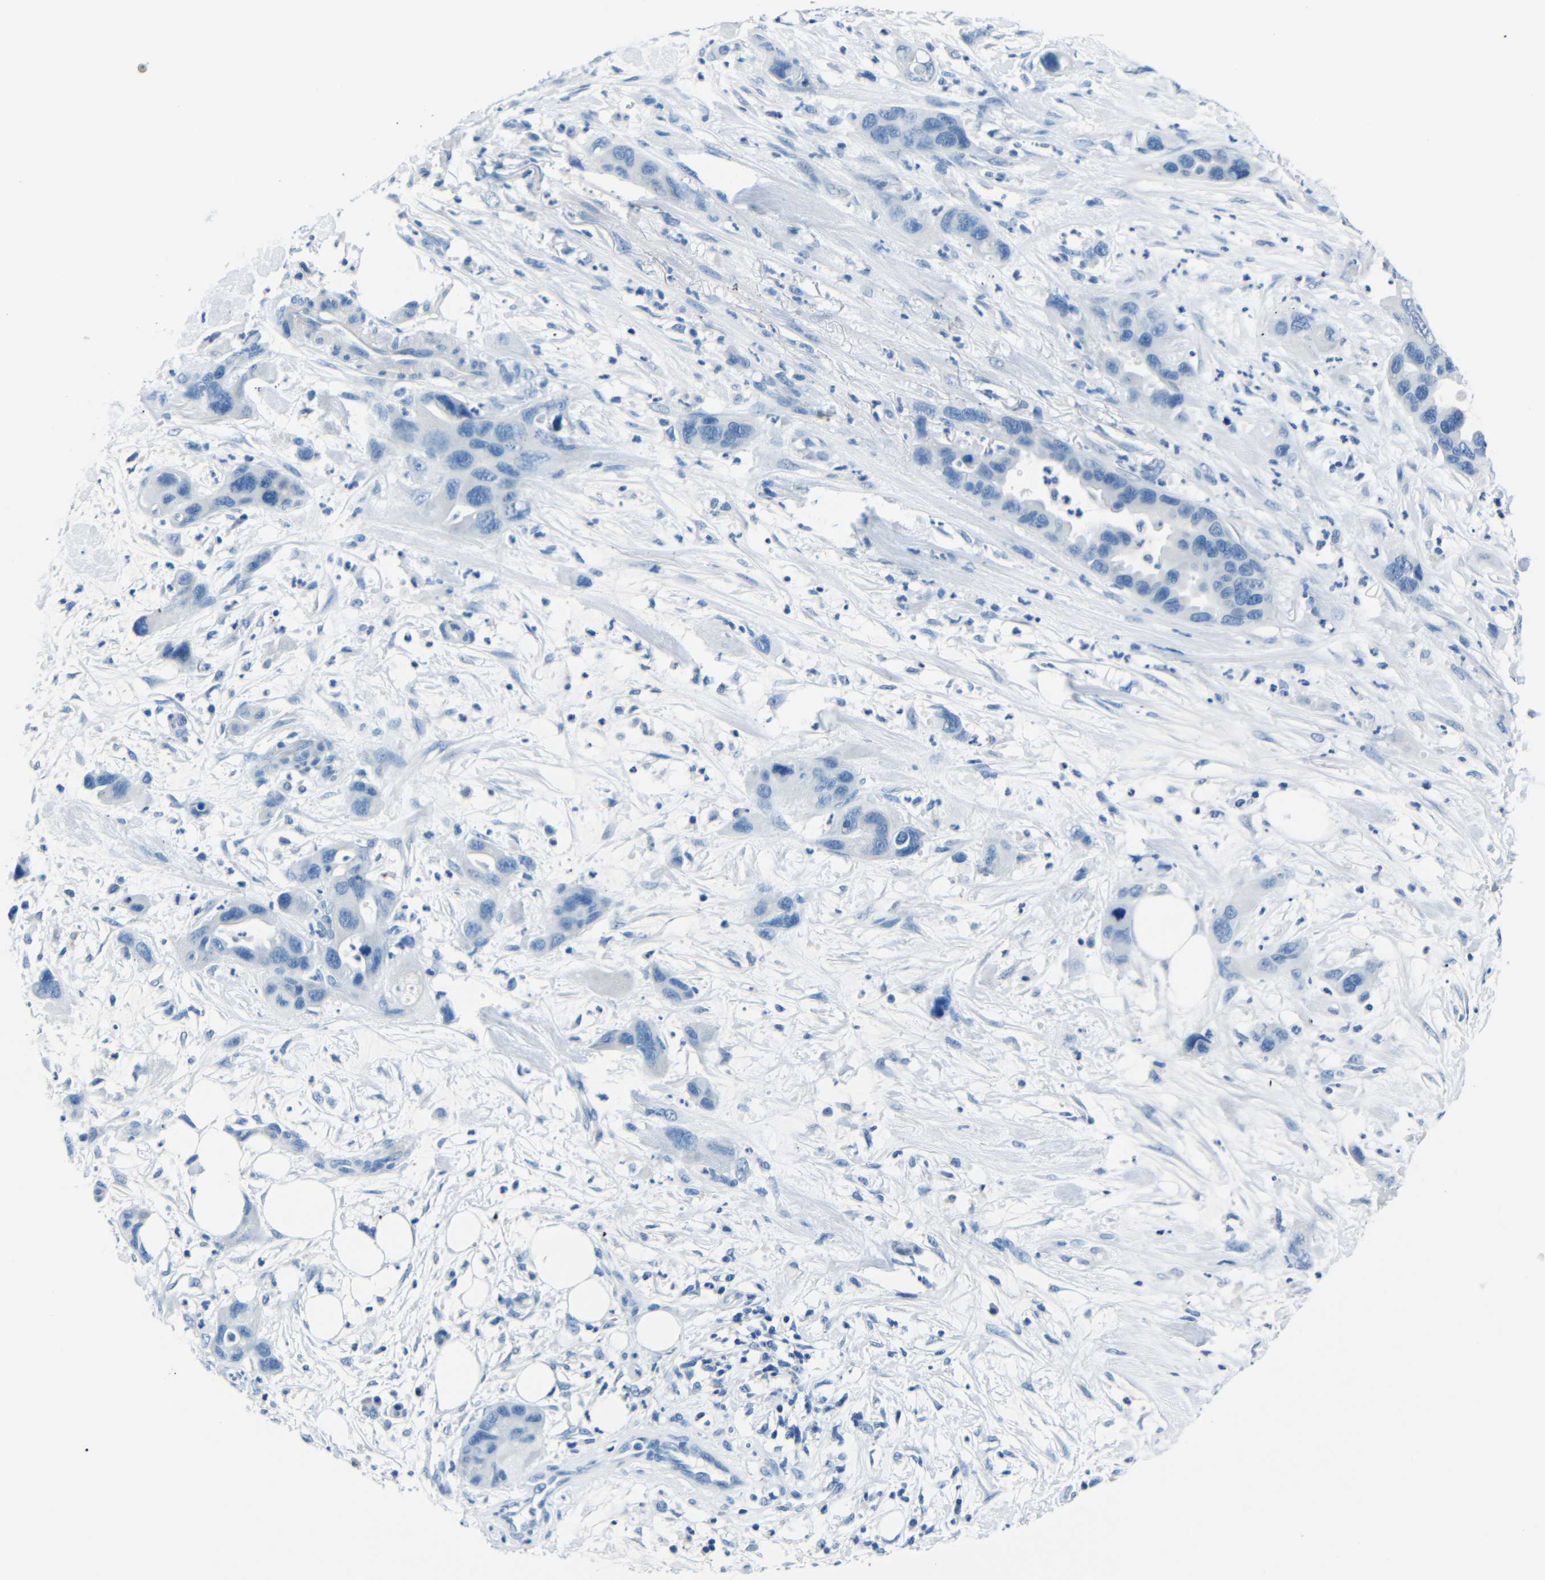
{"staining": {"intensity": "negative", "quantity": "none", "location": "none"}, "tissue": "pancreatic cancer", "cell_type": "Tumor cells", "image_type": "cancer", "snomed": [{"axis": "morphology", "description": "Adenocarcinoma, NOS"}, {"axis": "topography", "description": "Pancreas"}], "caption": "Adenocarcinoma (pancreatic) stained for a protein using IHC demonstrates no expression tumor cells.", "gene": "FBN2", "patient": {"sex": "female", "age": 71}}